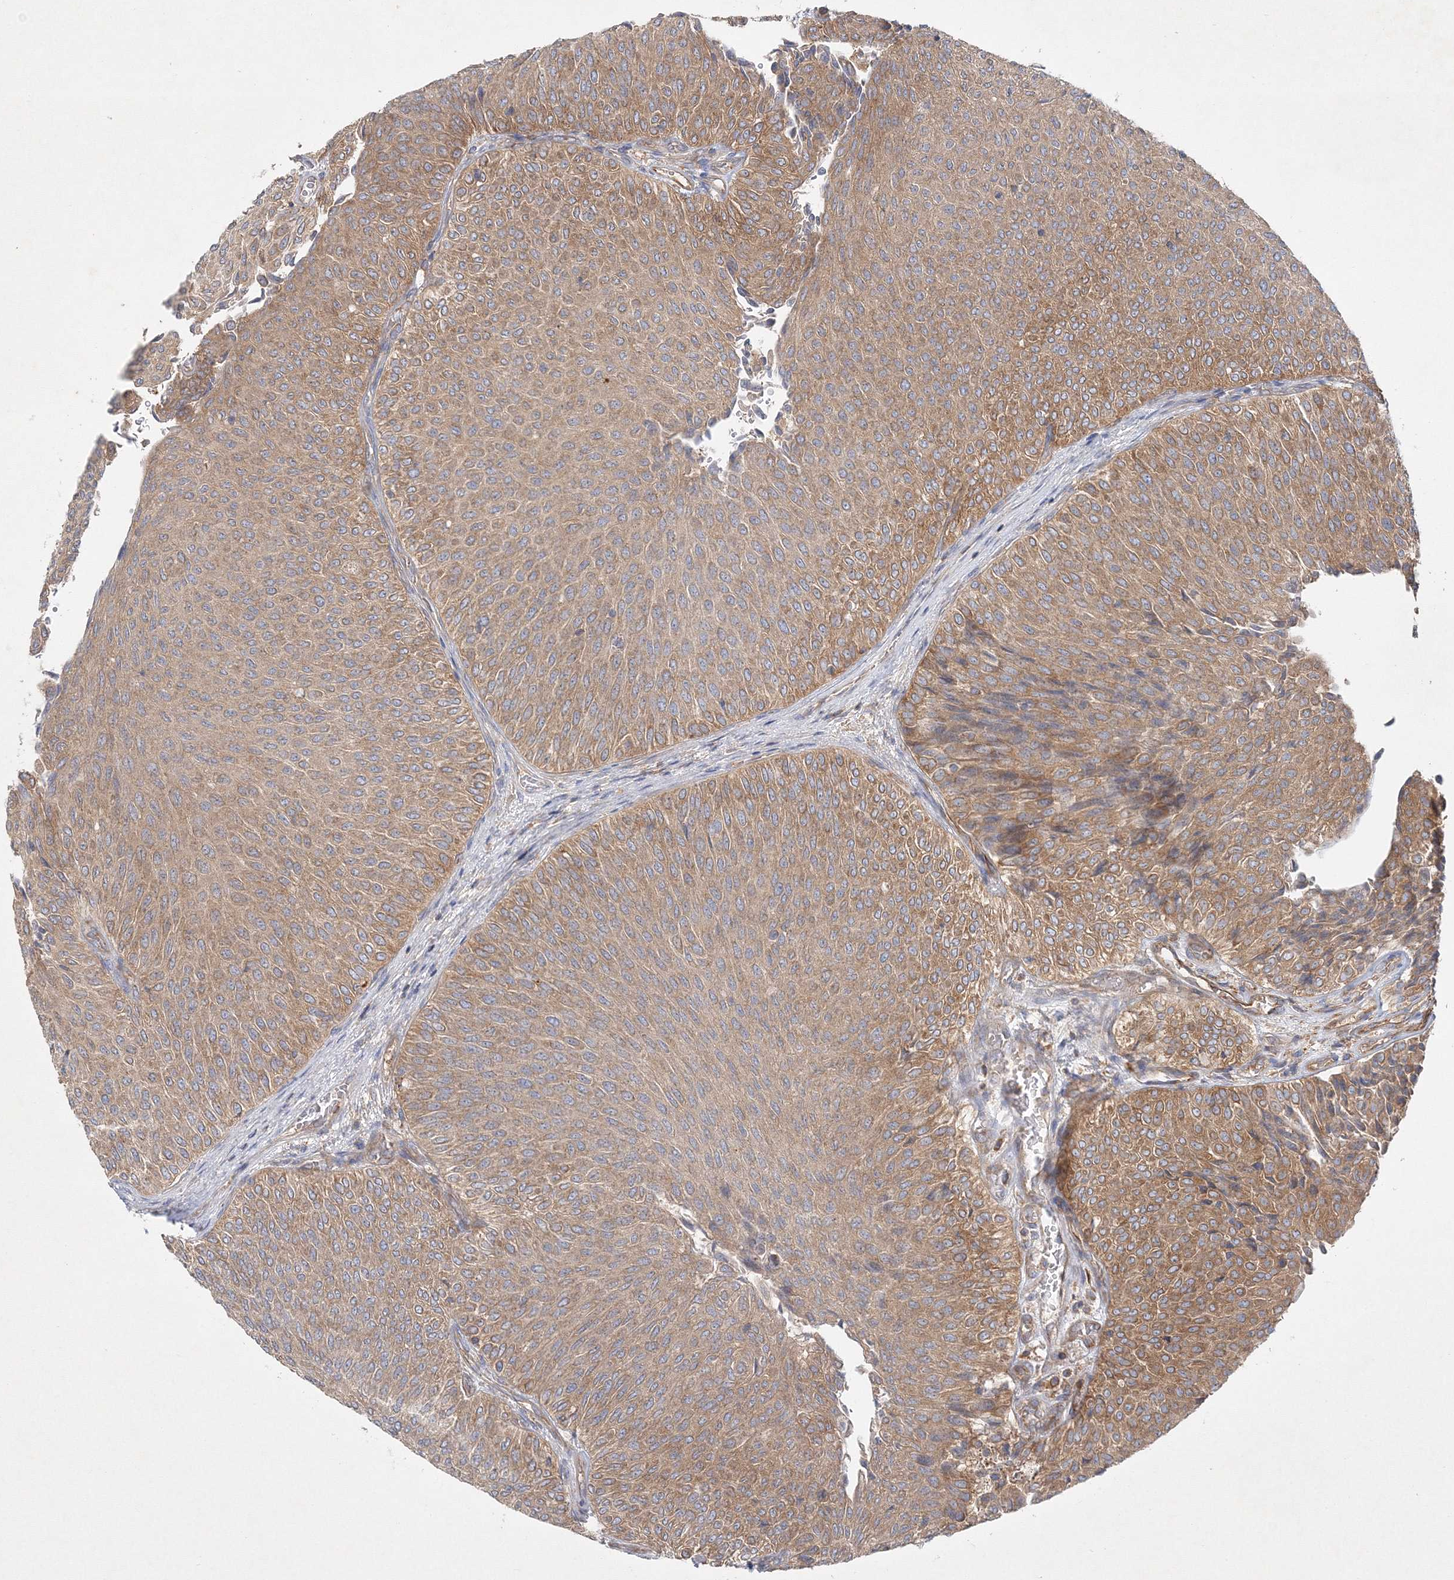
{"staining": {"intensity": "moderate", "quantity": ">75%", "location": "cytoplasmic/membranous"}, "tissue": "urothelial cancer", "cell_type": "Tumor cells", "image_type": "cancer", "snomed": [{"axis": "morphology", "description": "Urothelial carcinoma, Low grade"}, {"axis": "topography", "description": "Urinary bladder"}], "caption": "A high-resolution histopathology image shows immunohistochemistry staining of urothelial cancer, which reveals moderate cytoplasmic/membranous staining in about >75% of tumor cells.", "gene": "WDR37", "patient": {"sex": "male", "age": 78}}